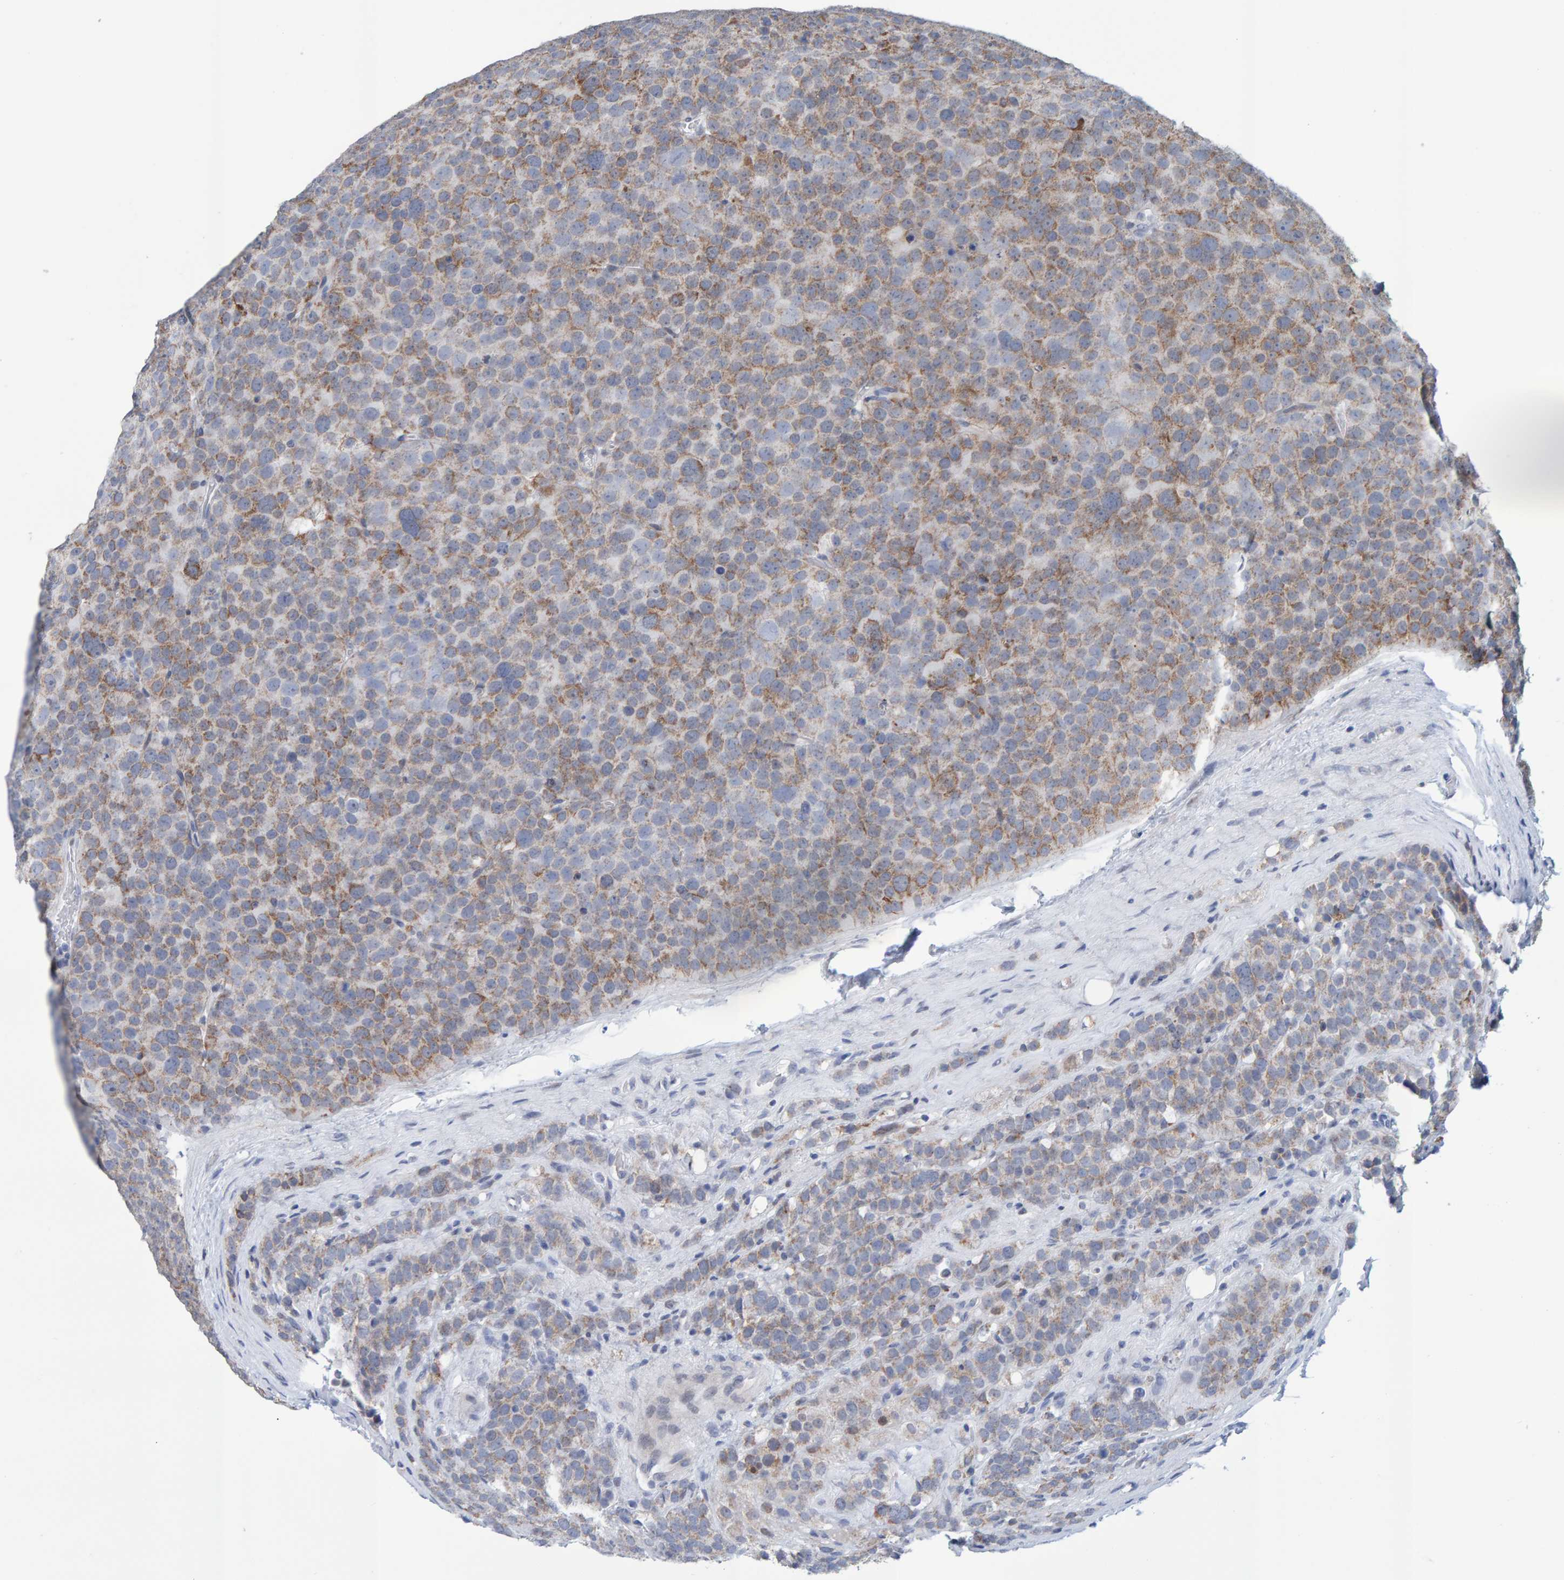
{"staining": {"intensity": "weak", "quantity": "25%-75%", "location": "cytoplasmic/membranous"}, "tissue": "testis cancer", "cell_type": "Tumor cells", "image_type": "cancer", "snomed": [{"axis": "morphology", "description": "Seminoma, NOS"}, {"axis": "topography", "description": "Testis"}], "caption": "High-power microscopy captured an immunohistochemistry micrograph of testis seminoma, revealing weak cytoplasmic/membranous expression in about 25%-75% of tumor cells.", "gene": "USP43", "patient": {"sex": "male", "age": 71}}